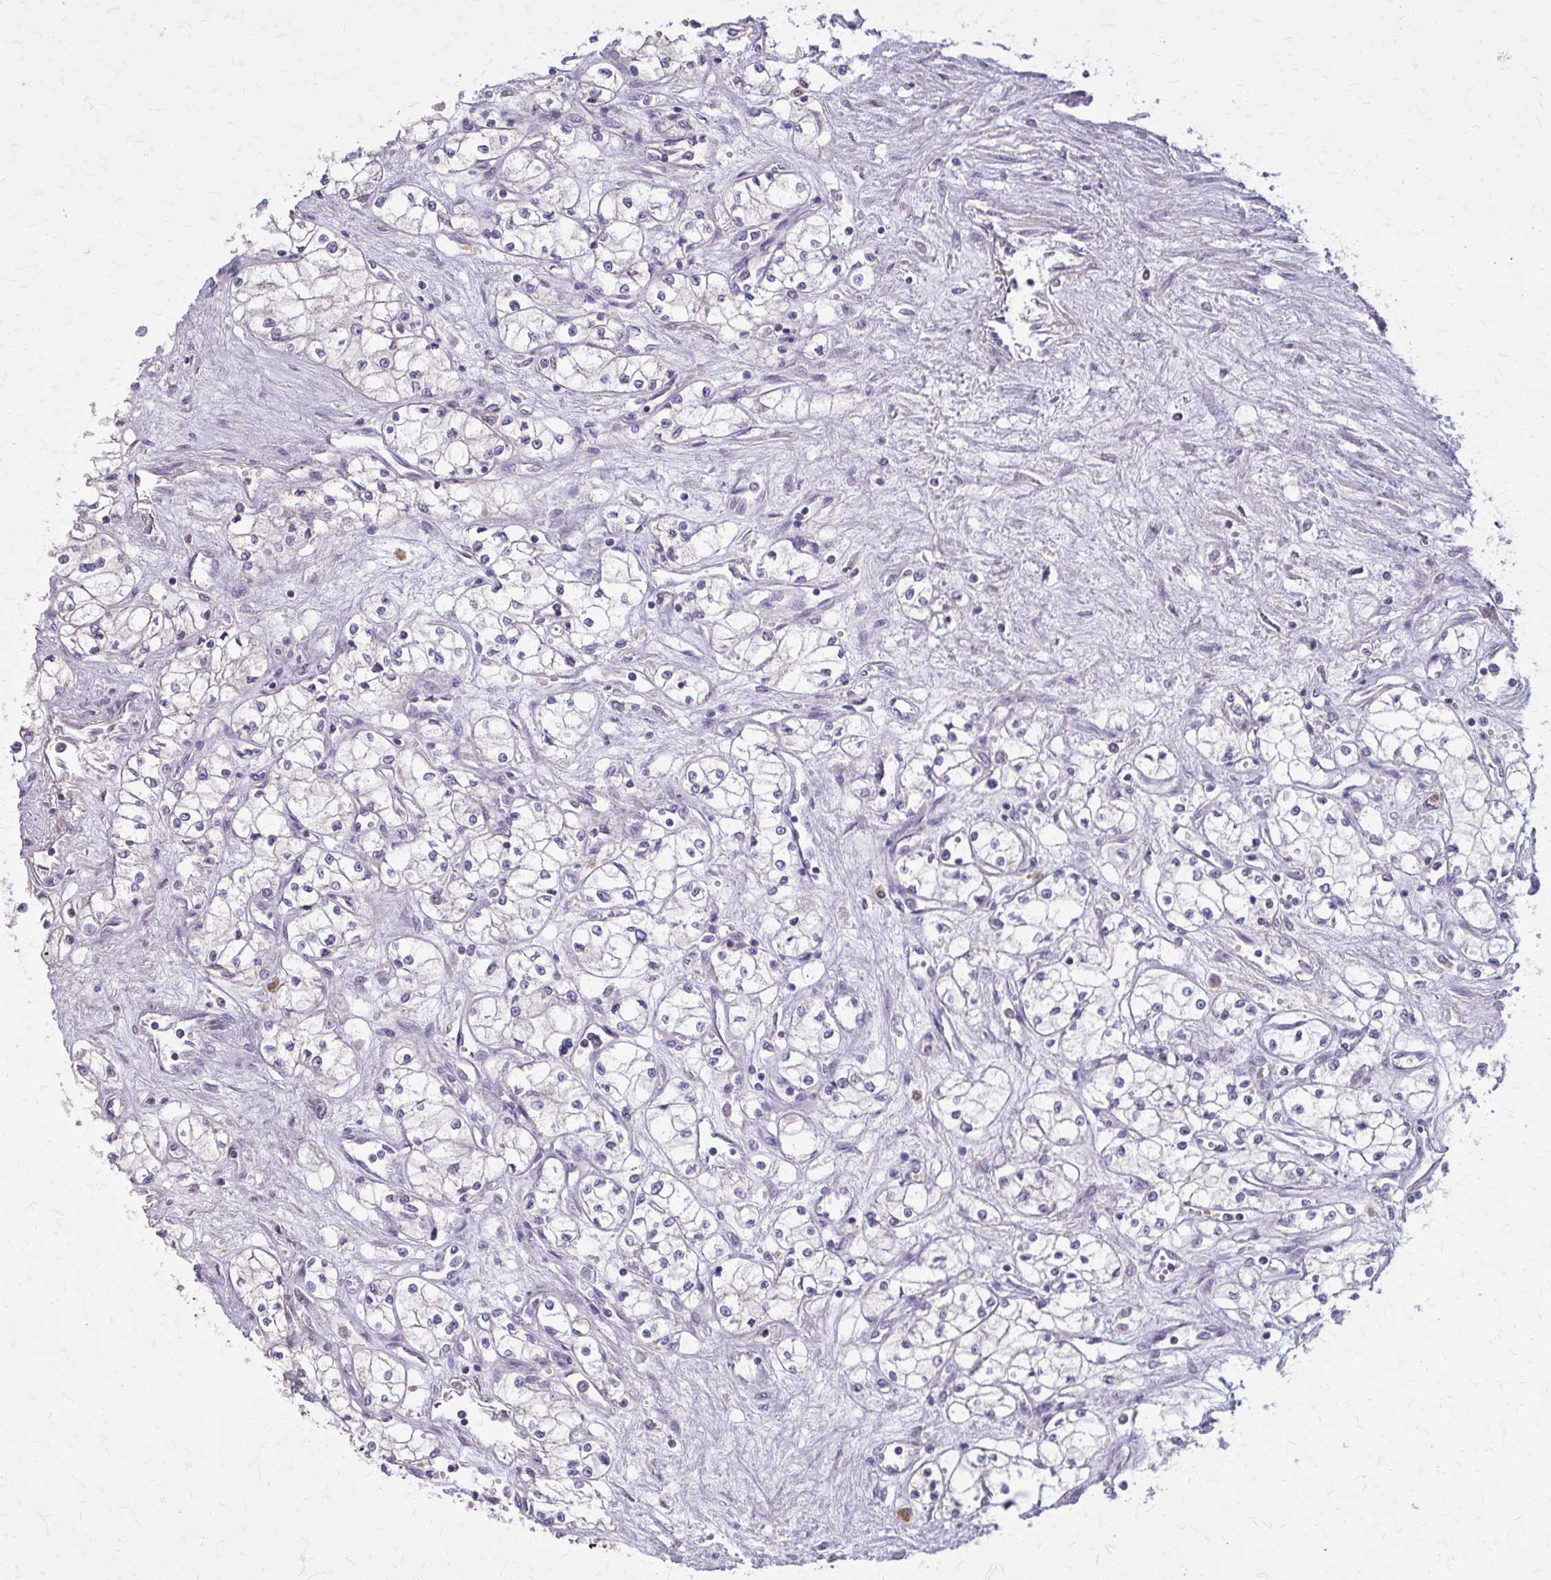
{"staining": {"intensity": "negative", "quantity": "none", "location": "none"}, "tissue": "renal cancer", "cell_type": "Tumor cells", "image_type": "cancer", "snomed": [{"axis": "morphology", "description": "Normal tissue, NOS"}, {"axis": "morphology", "description": "Adenocarcinoma, NOS"}, {"axis": "topography", "description": "Kidney"}], "caption": "Renal cancer (adenocarcinoma) was stained to show a protein in brown. There is no significant expression in tumor cells.", "gene": "NRBF2", "patient": {"sex": "male", "age": 59}}